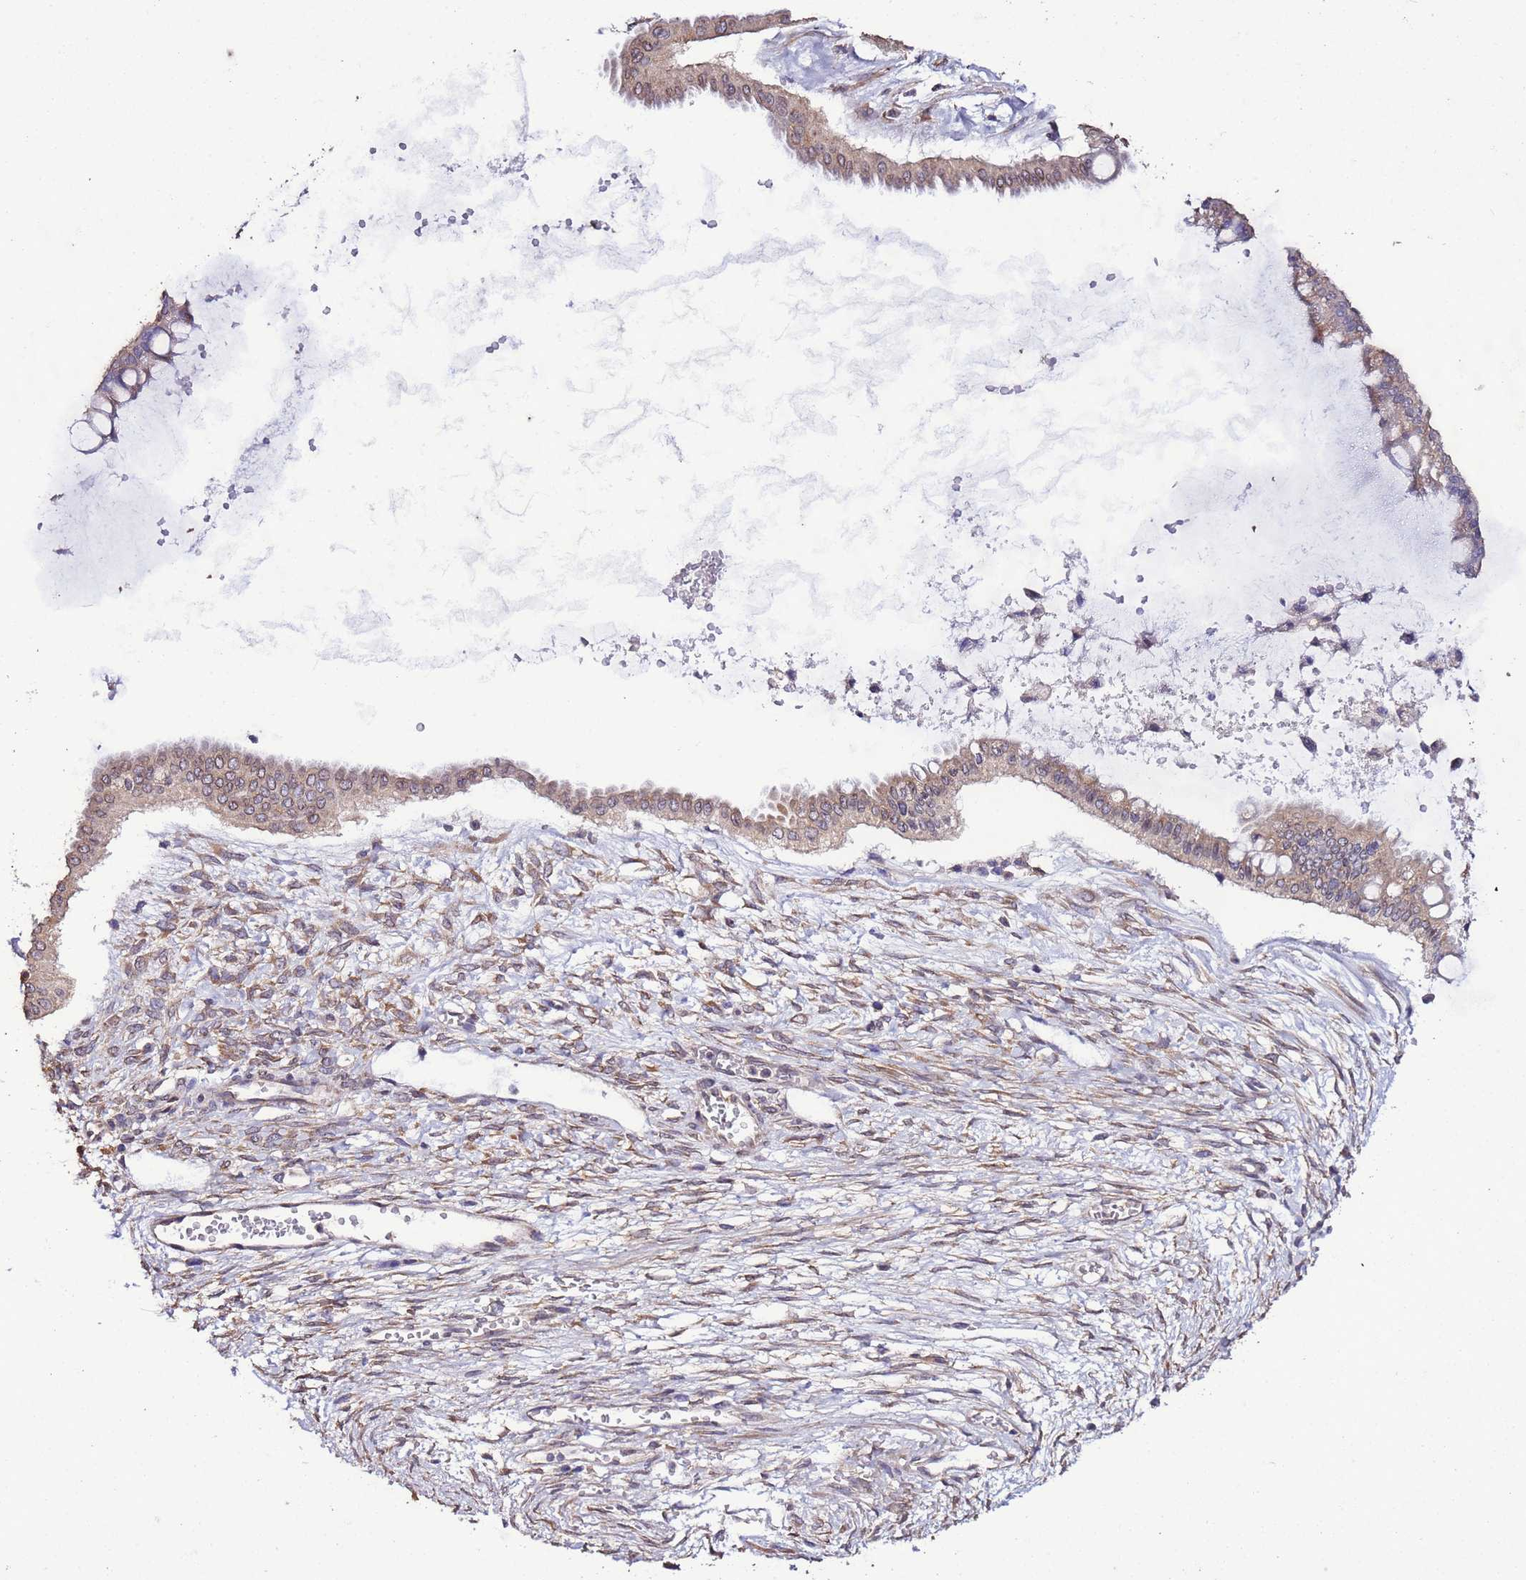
{"staining": {"intensity": "moderate", "quantity": ">75%", "location": "cytoplasmic/membranous"}, "tissue": "ovarian cancer", "cell_type": "Tumor cells", "image_type": "cancer", "snomed": [{"axis": "morphology", "description": "Cystadenocarcinoma, mucinous, NOS"}, {"axis": "topography", "description": "Ovary"}], "caption": "Immunohistochemistry (IHC) (DAB (3,3'-diaminobenzidine)) staining of human ovarian cancer (mucinous cystadenocarcinoma) exhibits moderate cytoplasmic/membranous protein staining in approximately >75% of tumor cells.", "gene": "SLC41A3", "patient": {"sex": "female", "age": 73}}